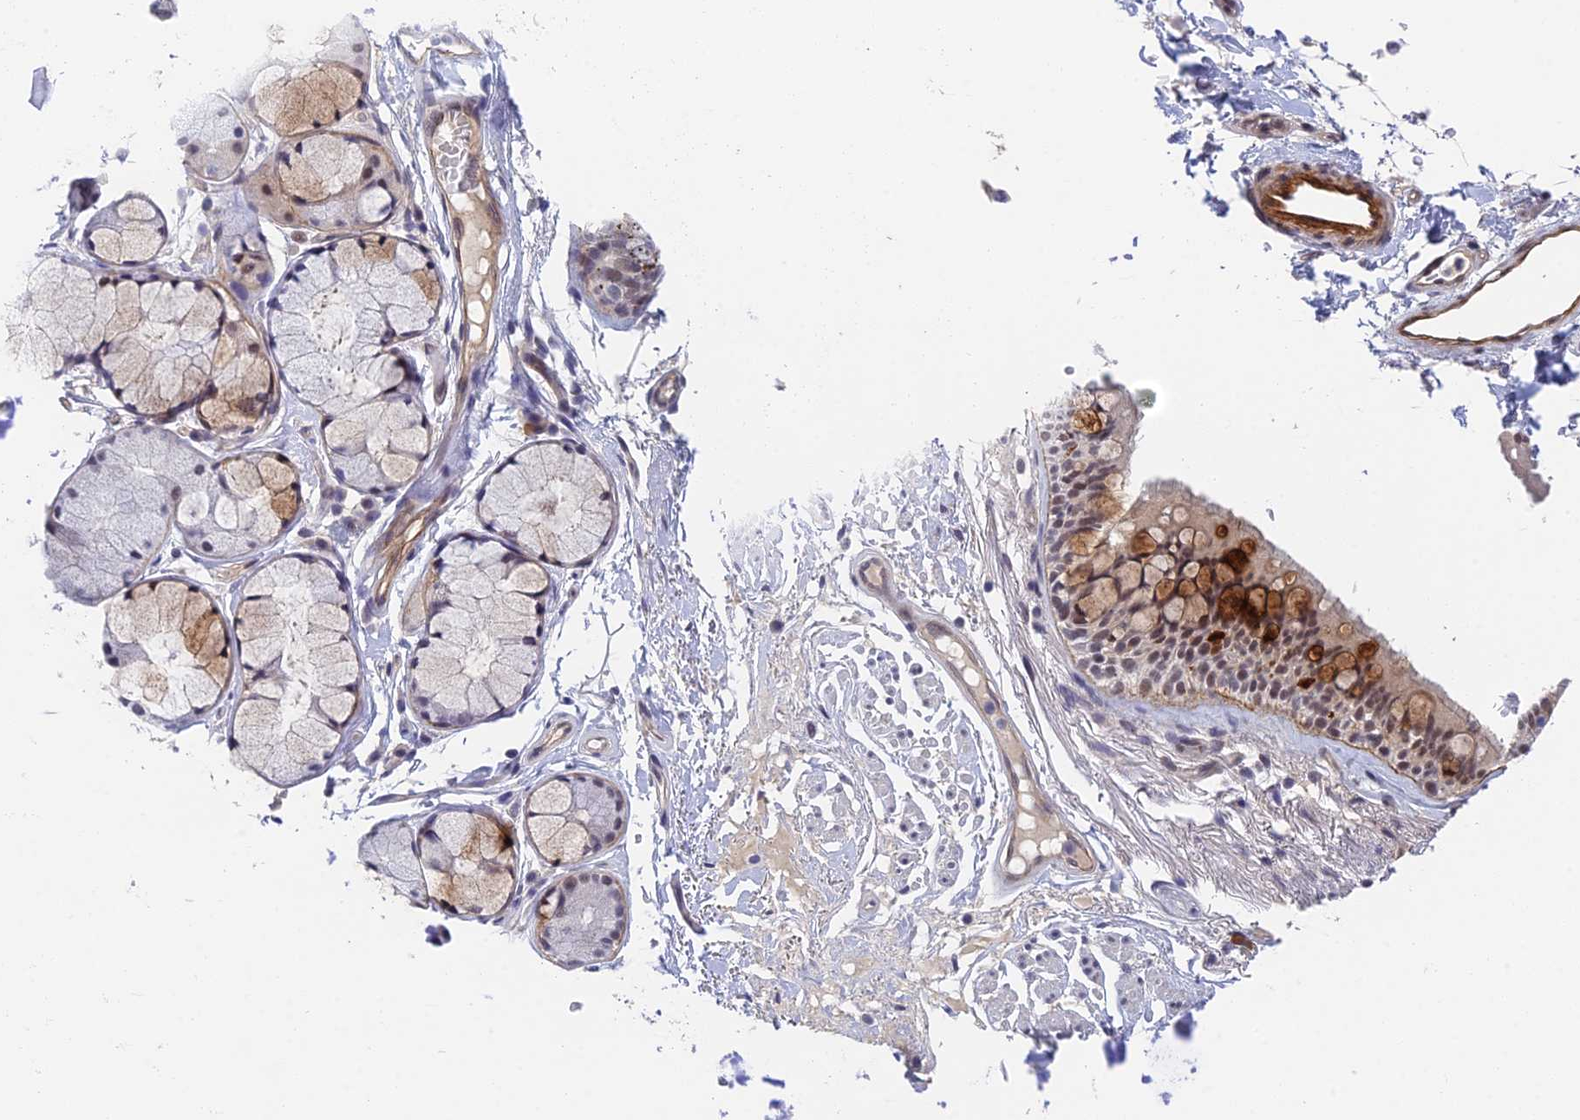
{"staining": {"intensity": "moderate", "quantity": "25%-75%", "location": "cytoplasmic/membranous,nuclear"}, "tissue": "bronchus", "cell_type": "Respiratory epithelial cells", "image_type": "normal", "snomed": [{"axis": "morphology", "description": "Normal tissue, NOS"}, {"axis": "topography", "description": "Bronchus"}], "caption": "High-magnification brightfield microscopy of normal bronchus stained with DAB (3,3'-diaminobenzidine) (brown) and counterstained with hematoxylin (blue). respiratory epithelial cells exhibit moderate cytoplasmic/membranous,nuclear expression is identified in approximately25%-75% of cells. Using DAB (brown) and hematoxylin (blue) stains, captured at high magnification using brightfield microscopy.", "gene": "NSMCE1", "patient": {"sex": "male", "age": 70}}